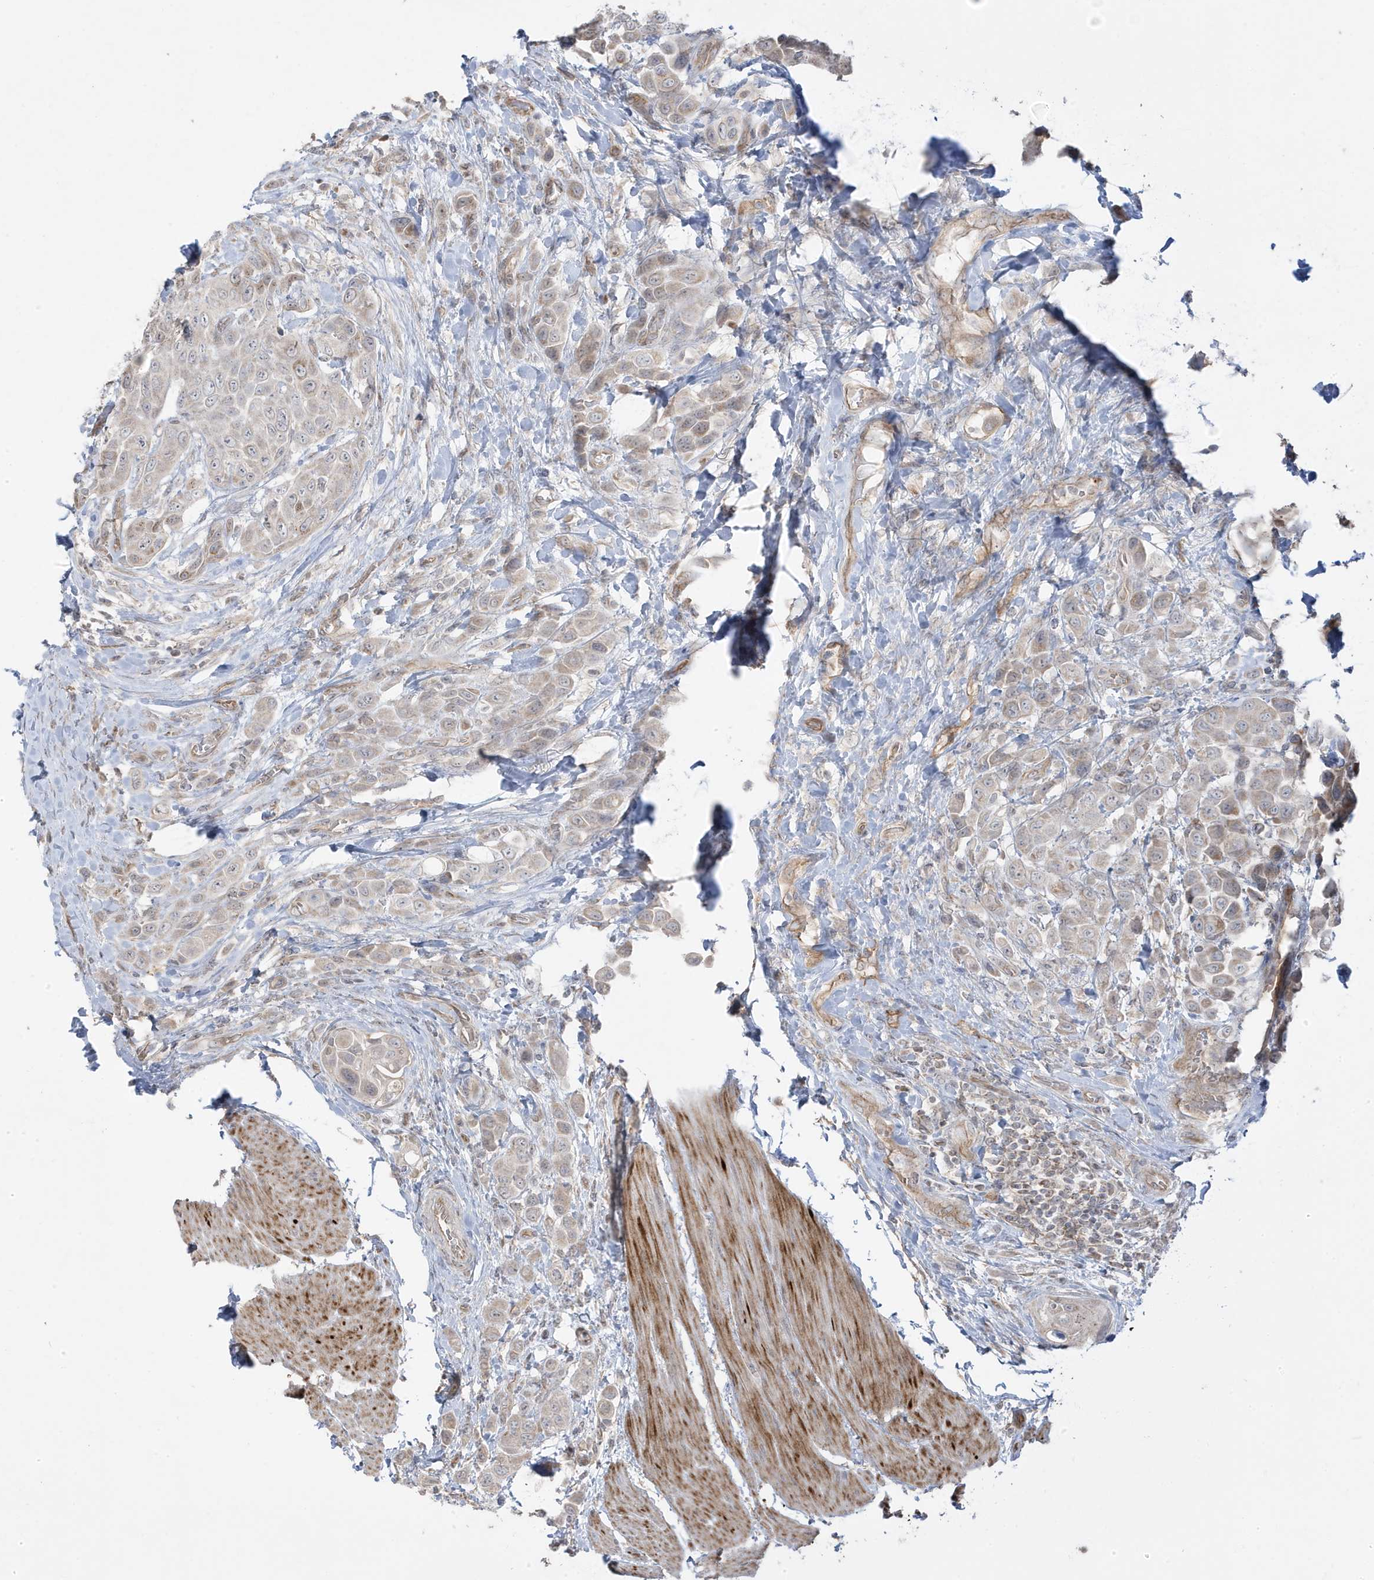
{"staining": {"intensity": "weak", "quantity": "<25%", "location": "cytoplasmic/membranous"}, "tissue": "urothelial cancer", "cell_type": "Tumor cells", "image_type": "cancer", "snomed": [{"axis": "morphology", "description": "Urothelial carcinoma, High grade"}, {"axis": "topography", "description": "Urinary bladder"}], "caption": "A high-resolution photomicrograph shows immunohistochemistry staining of urothelial carcinoma (high-grade), which shows no significant positivity in tumor cells.", "gene": "DNAJC12", "patient": {"sex": "male", "age": 50}}